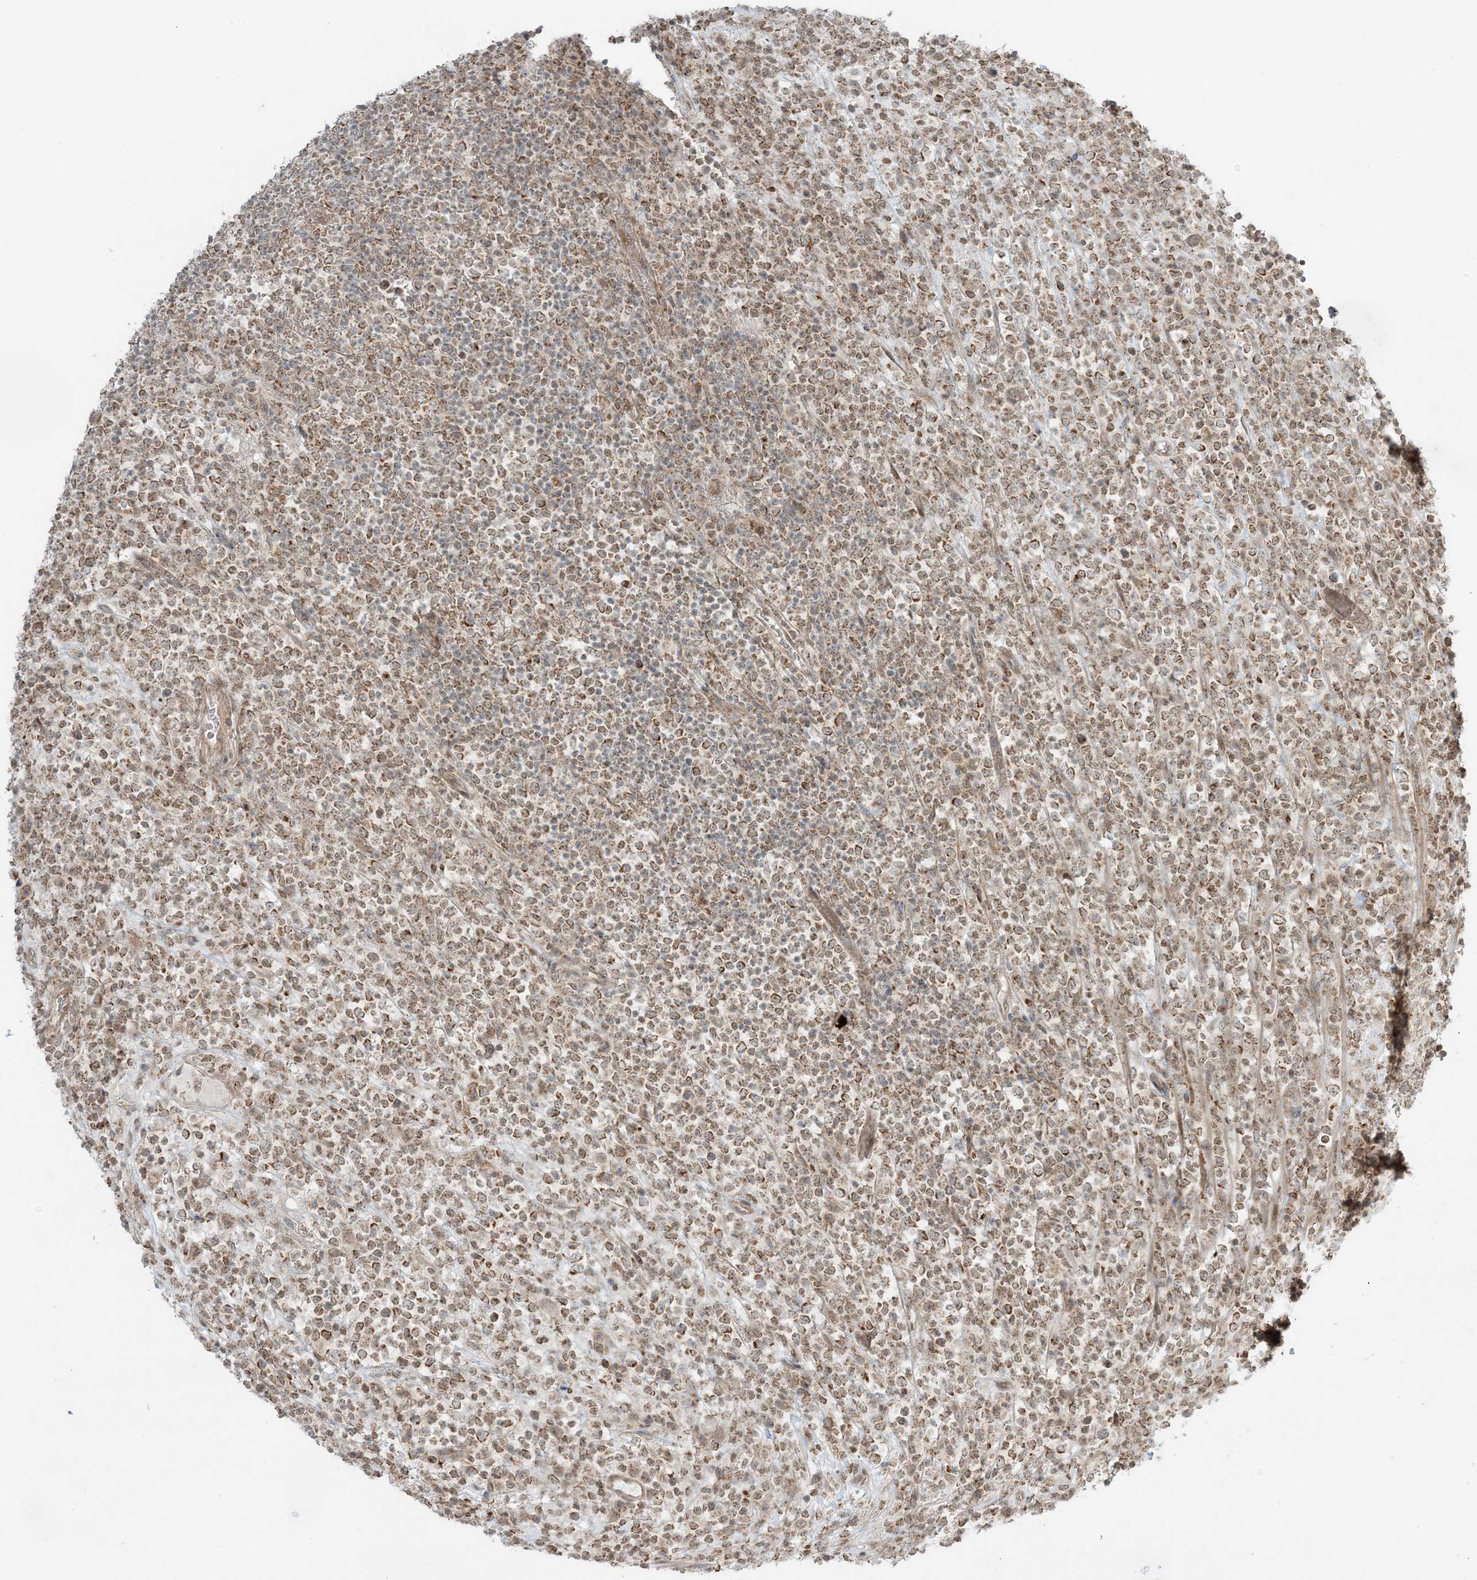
{"staining": {"intensity": "moderate", "quantity": ">75%", "location": "cytoplasmic/membranous"}, "tissue": "lymphoma", "cell_type": "Tumor cells", "image_type": "cancer", "snomed": [{"axis": "morphology", "description": "Malignant lymphoma, non-Hodgkin's type, High grade"}, {"axis": "topography", "description": "Colon"}], "caption": "Human lymphoma stained for a protein (brown) demonstrates moderate cytoplasmic/membranous positive expression in about >75% of tumor cells.", "gene": "PHLDB2", "patient": {"sex": "female", "age": 53}}